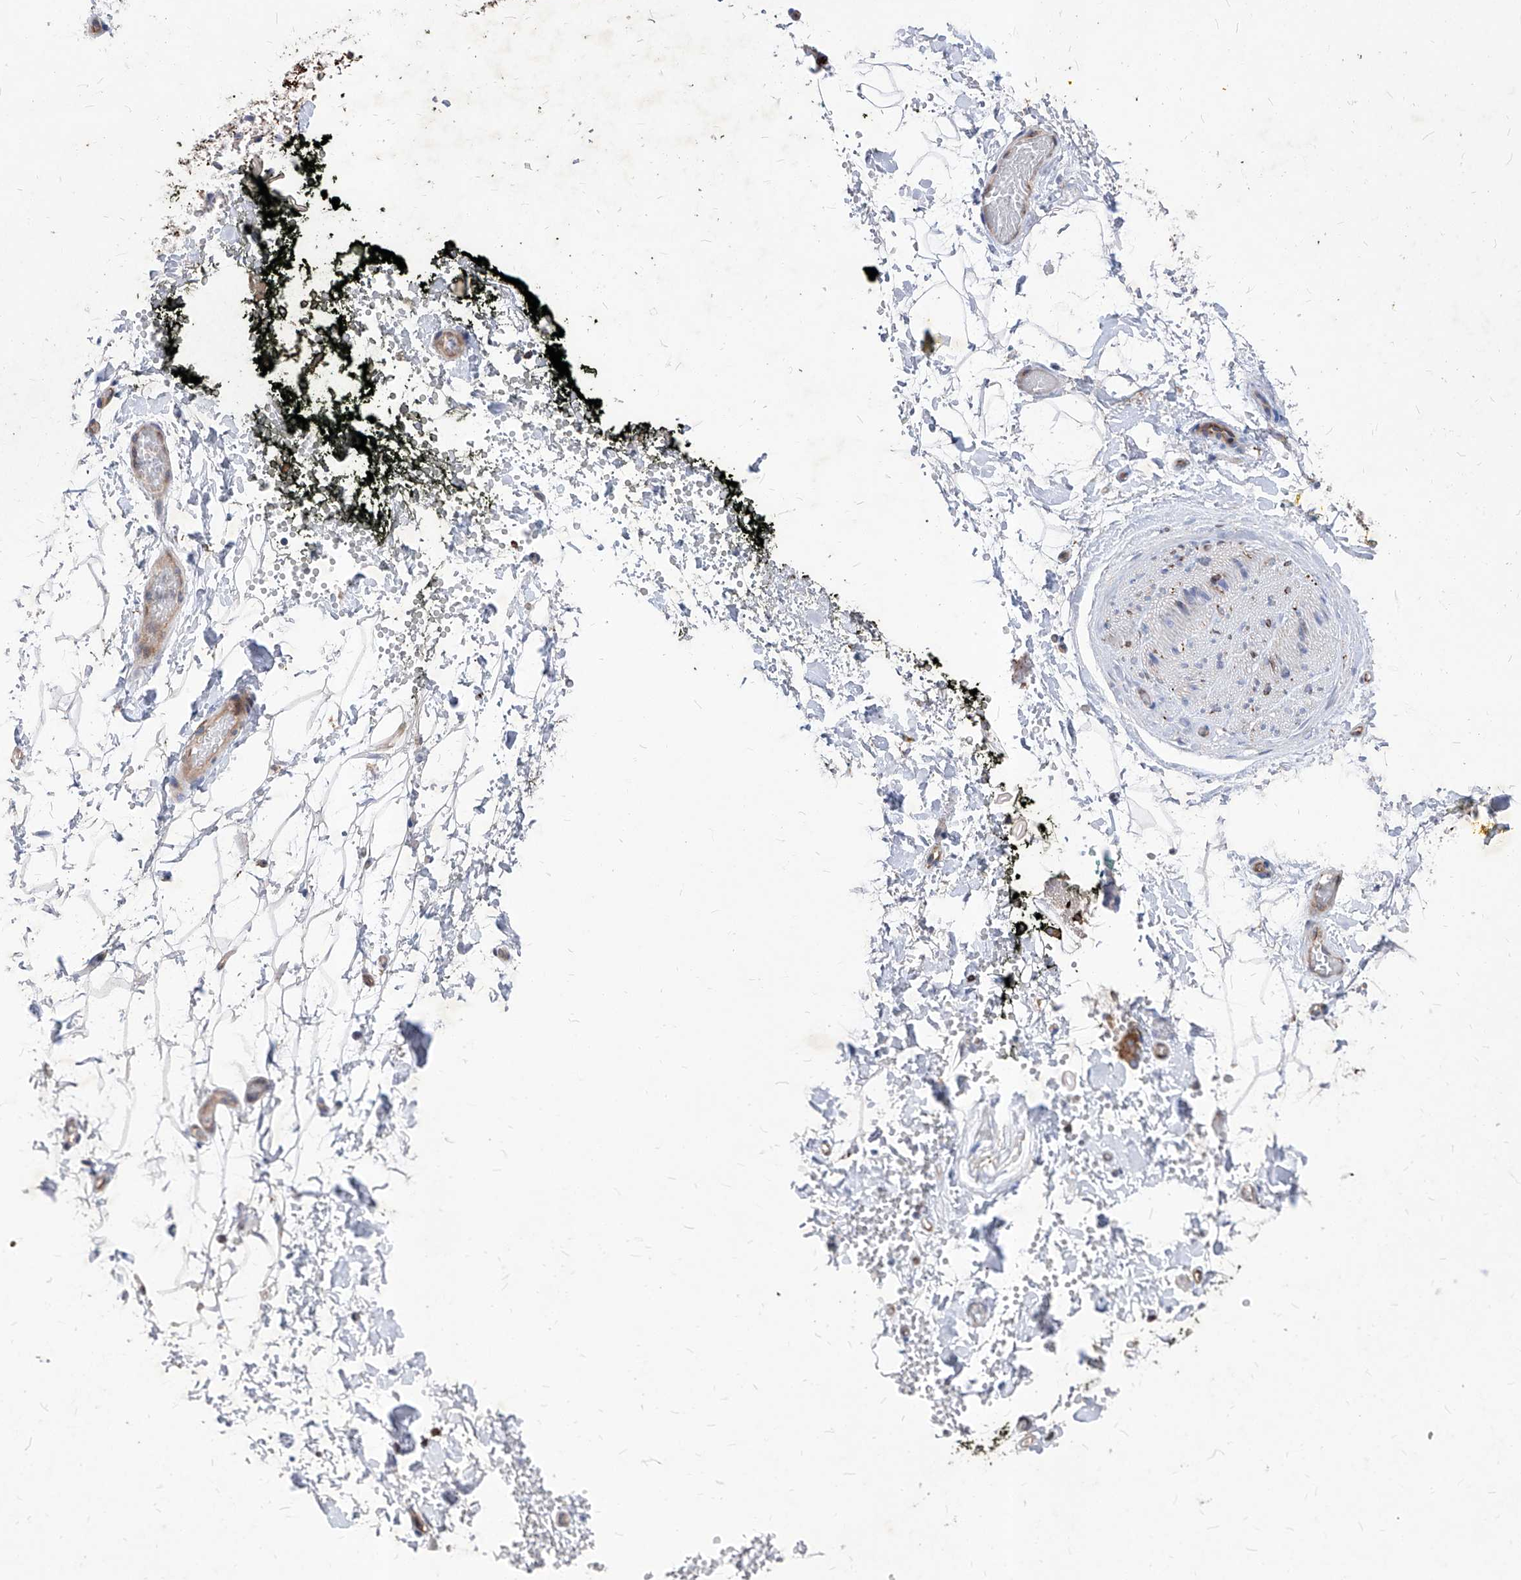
{"staining": {"intensity": "weak", "quantity": "<25%", "location": "cytoplasmic/membranous"}, "tissue": "adipose tissue", "cell_type": "Adipocytes", "image_type": "normal", "snomed": [{"axis": "morphology", "description": "Normal tissue, NOS"}, {"axis": "morphology", "description": "Adenocarcinoma, NOS"}, {"axis": "topography", "description": "Pancreas"}, {"axis": "topography", "description": "Peripheral nerve tissue"}], "caption": "IHC photomicrograph of benign adipose tissue: adipose tissue stained with DAB (3,3'-diaminobenzidine) reveals no significant protein expression in adipocytes. The staining was performed using DAB to visualize the protein expression in brown, while the nuclei were stained in blue with hematoxylin (Magnification: 20x).", "gene": "UBOX5", "patient": {"sex": "male", "age": 59}}